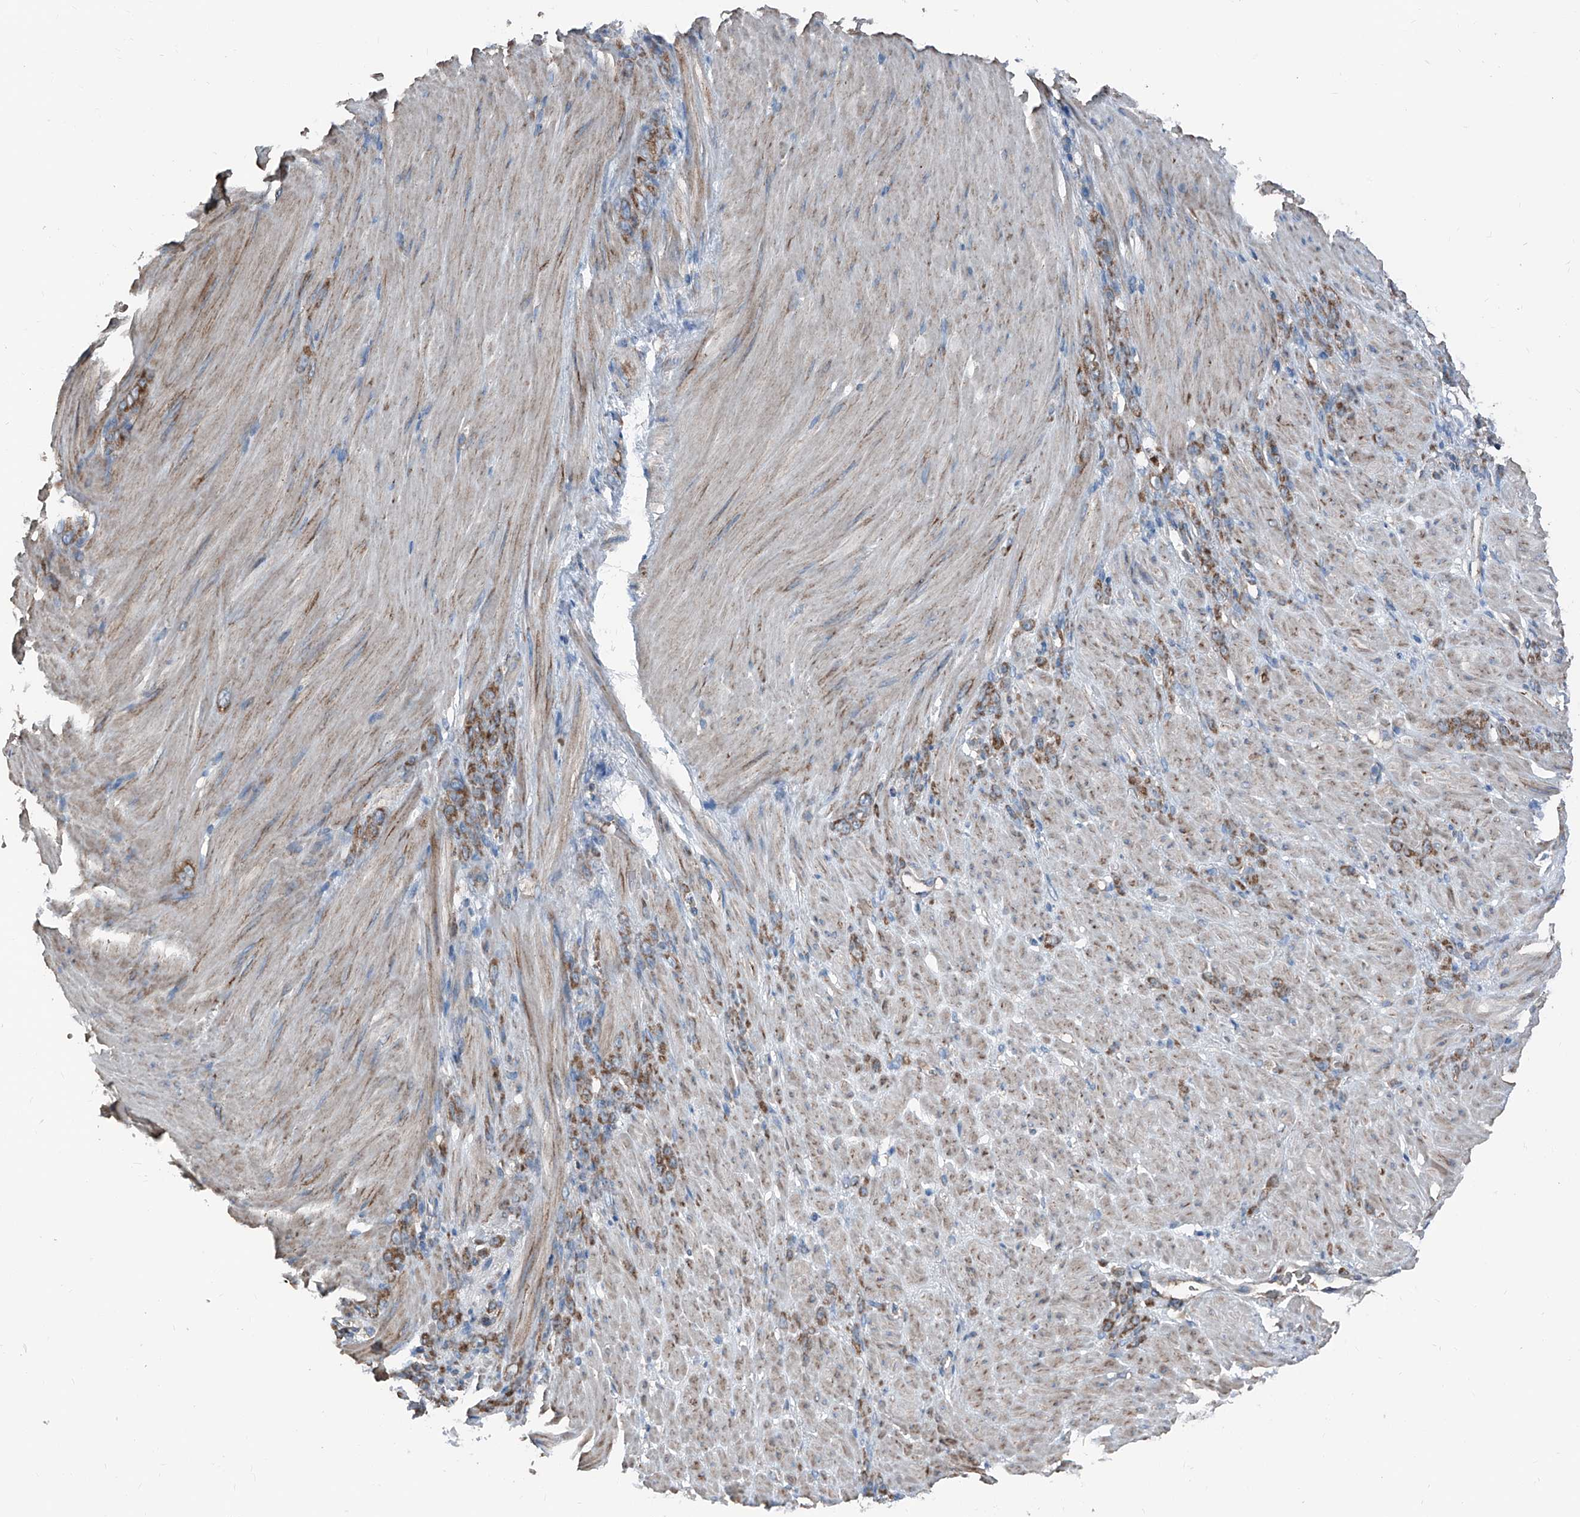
{"staining": {"intensity": "moderate", "quantity": ">75%", "location": "cytoplasmic/membranous"}, "tissue": "stomach cancer", "cell_type": "Tumor cells", "image_type": "cancer", "snomed": [{"axis": "morphology", "description": "Normal tissue, NOS"}, {"axis": "morphology", "description": "Adenocarcinoma, NOS"}, {"axis": "topography", "description": "Stomach"}], "caption": "Protein expression analysis of stomach cancer shows moderate cytoplasmic/membranous staining in about >75% of tumor cells.", "gene": "GPAT3", "patient": {"sex": "male", "age": 82}}